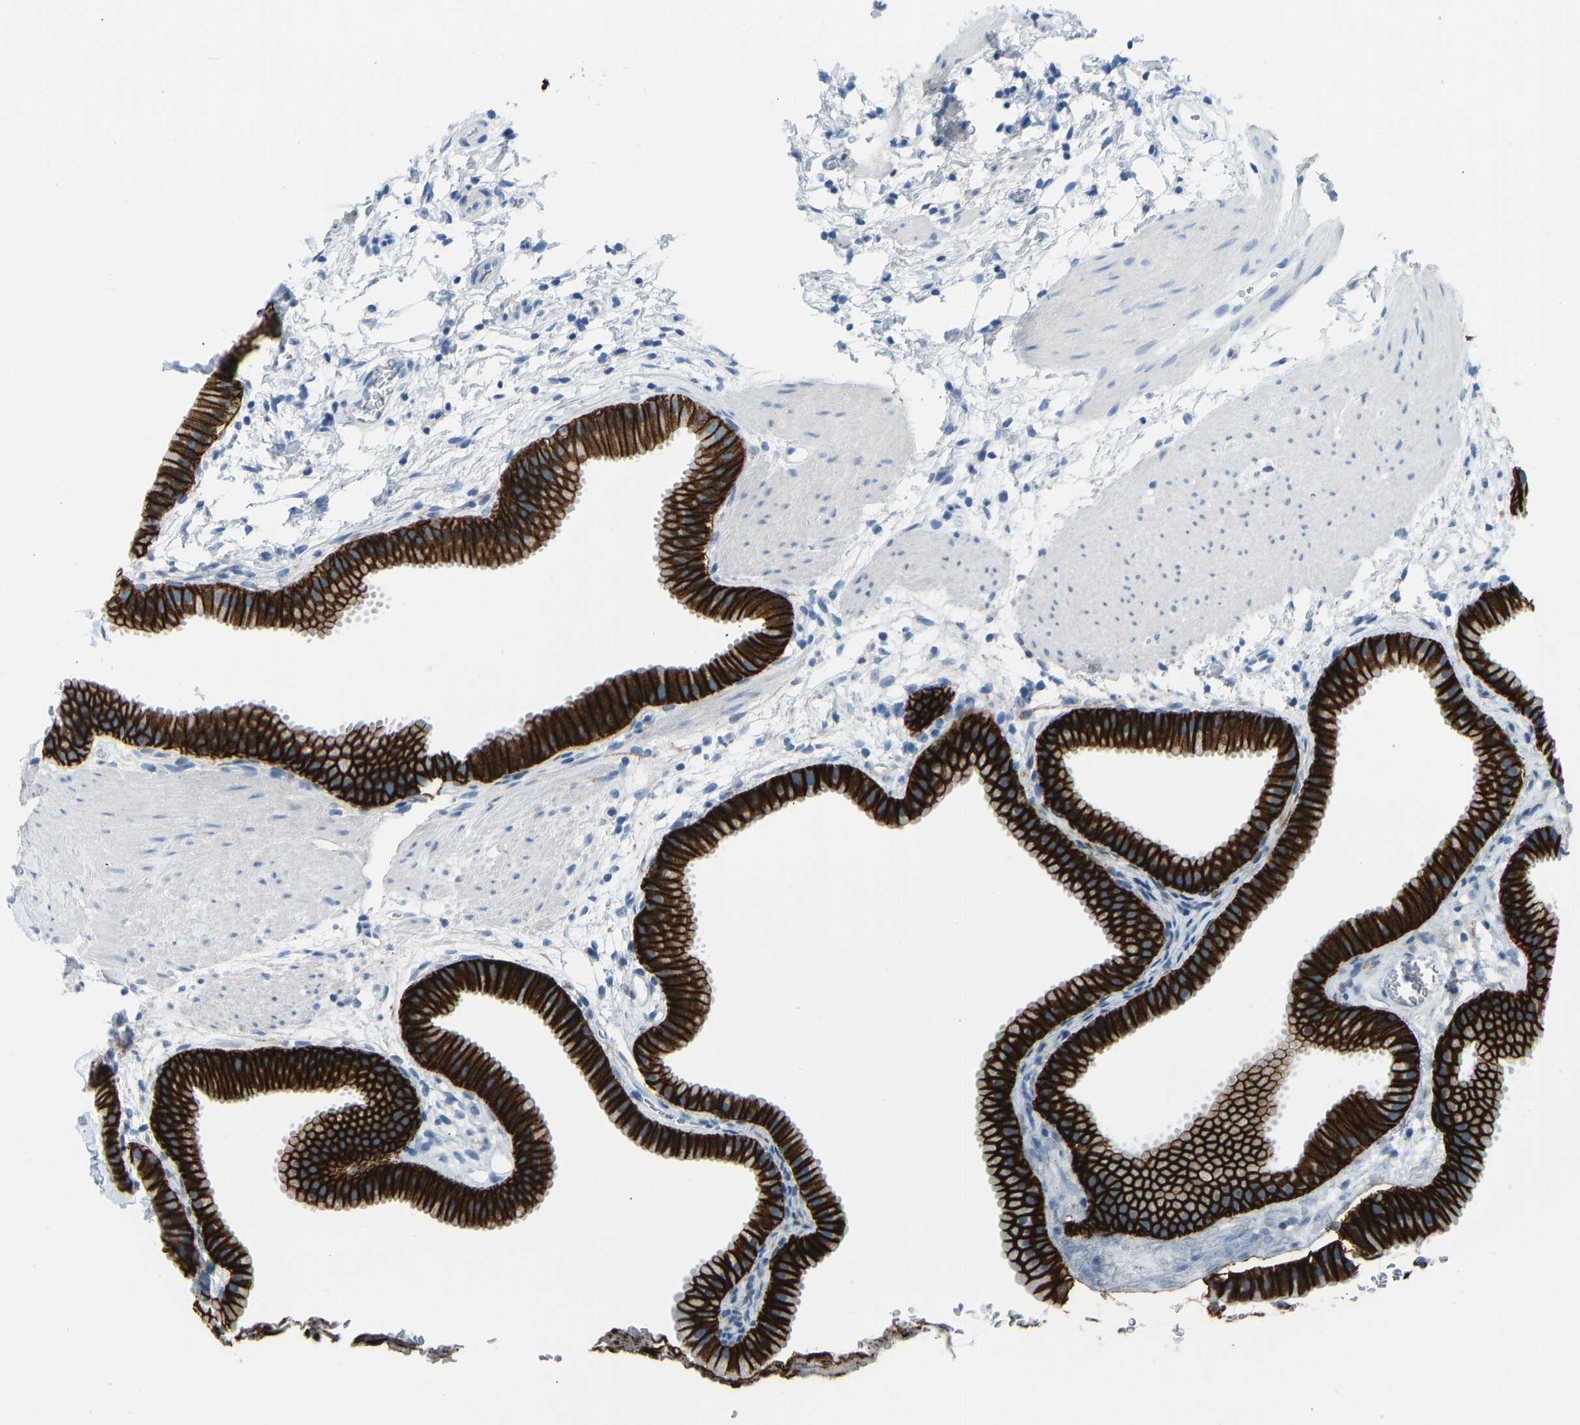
{"staining": {"intensity": "strong", "quantity": ">75%", "location": "cytoplasmic/membranous"}, "tissue": "gallbladder", "cell_type": "Glandular cells", "image_type": "normal", "snomed": [{"axis": "morphology", "description": "Normal tissue, NOS"}, {"axis": "topography", "description": "Gallbladder"}], "caption": "Strong cytoplasmic/membranous expression for a protein is seen in about >75% of glandular cells of unremarkable gallbladder using immunohistochemistry (IHC).", "gene": "ATP1A1", "patient": {"sex": "female", "age": 64}}